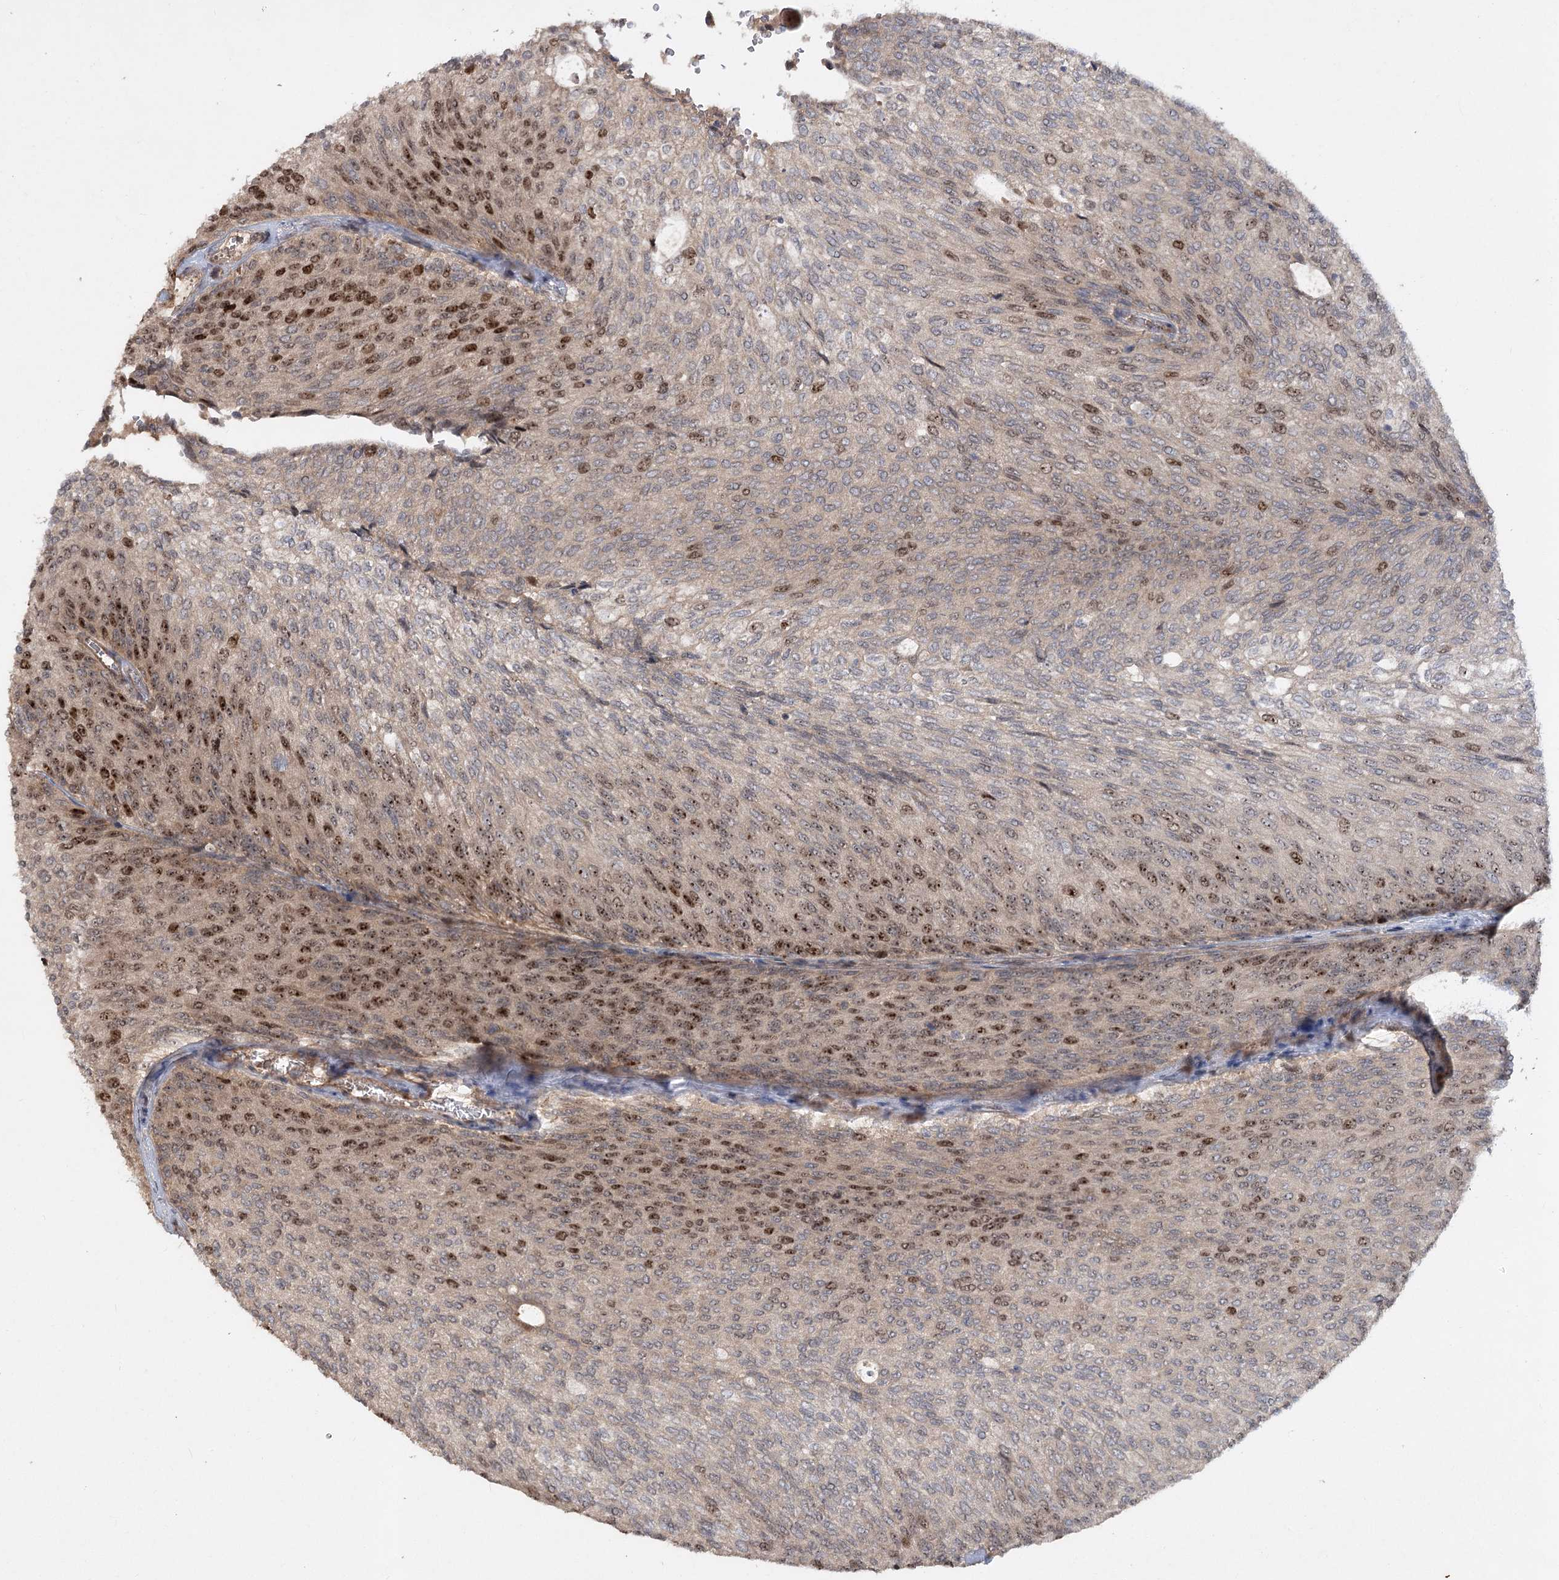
{"staining": {"intensity": "moderate", "quantity": "25%-75%", "location": "nuclear"}, "tissue": "urothelial cancer", "cell_type": "Tumor cells", "image_type": "cancer", "snomed": [{"axis": "morphology", "description": "Urothelial carcinoma, Low grade"}, {"axis": "topography", "description": "Urinary bladder"}], "caption": "Immunohistochemistry image of neoplastic tissue: human urothelial carcinoma (low-grade) stained using IHC exhibits medium levels of moderate protein expression localized specifically in the nuclear of tumor cells, appearing as a nuclear brown color.", "gene": "PIK3C2A", "patient": {"sex": "female", "age": 79}}